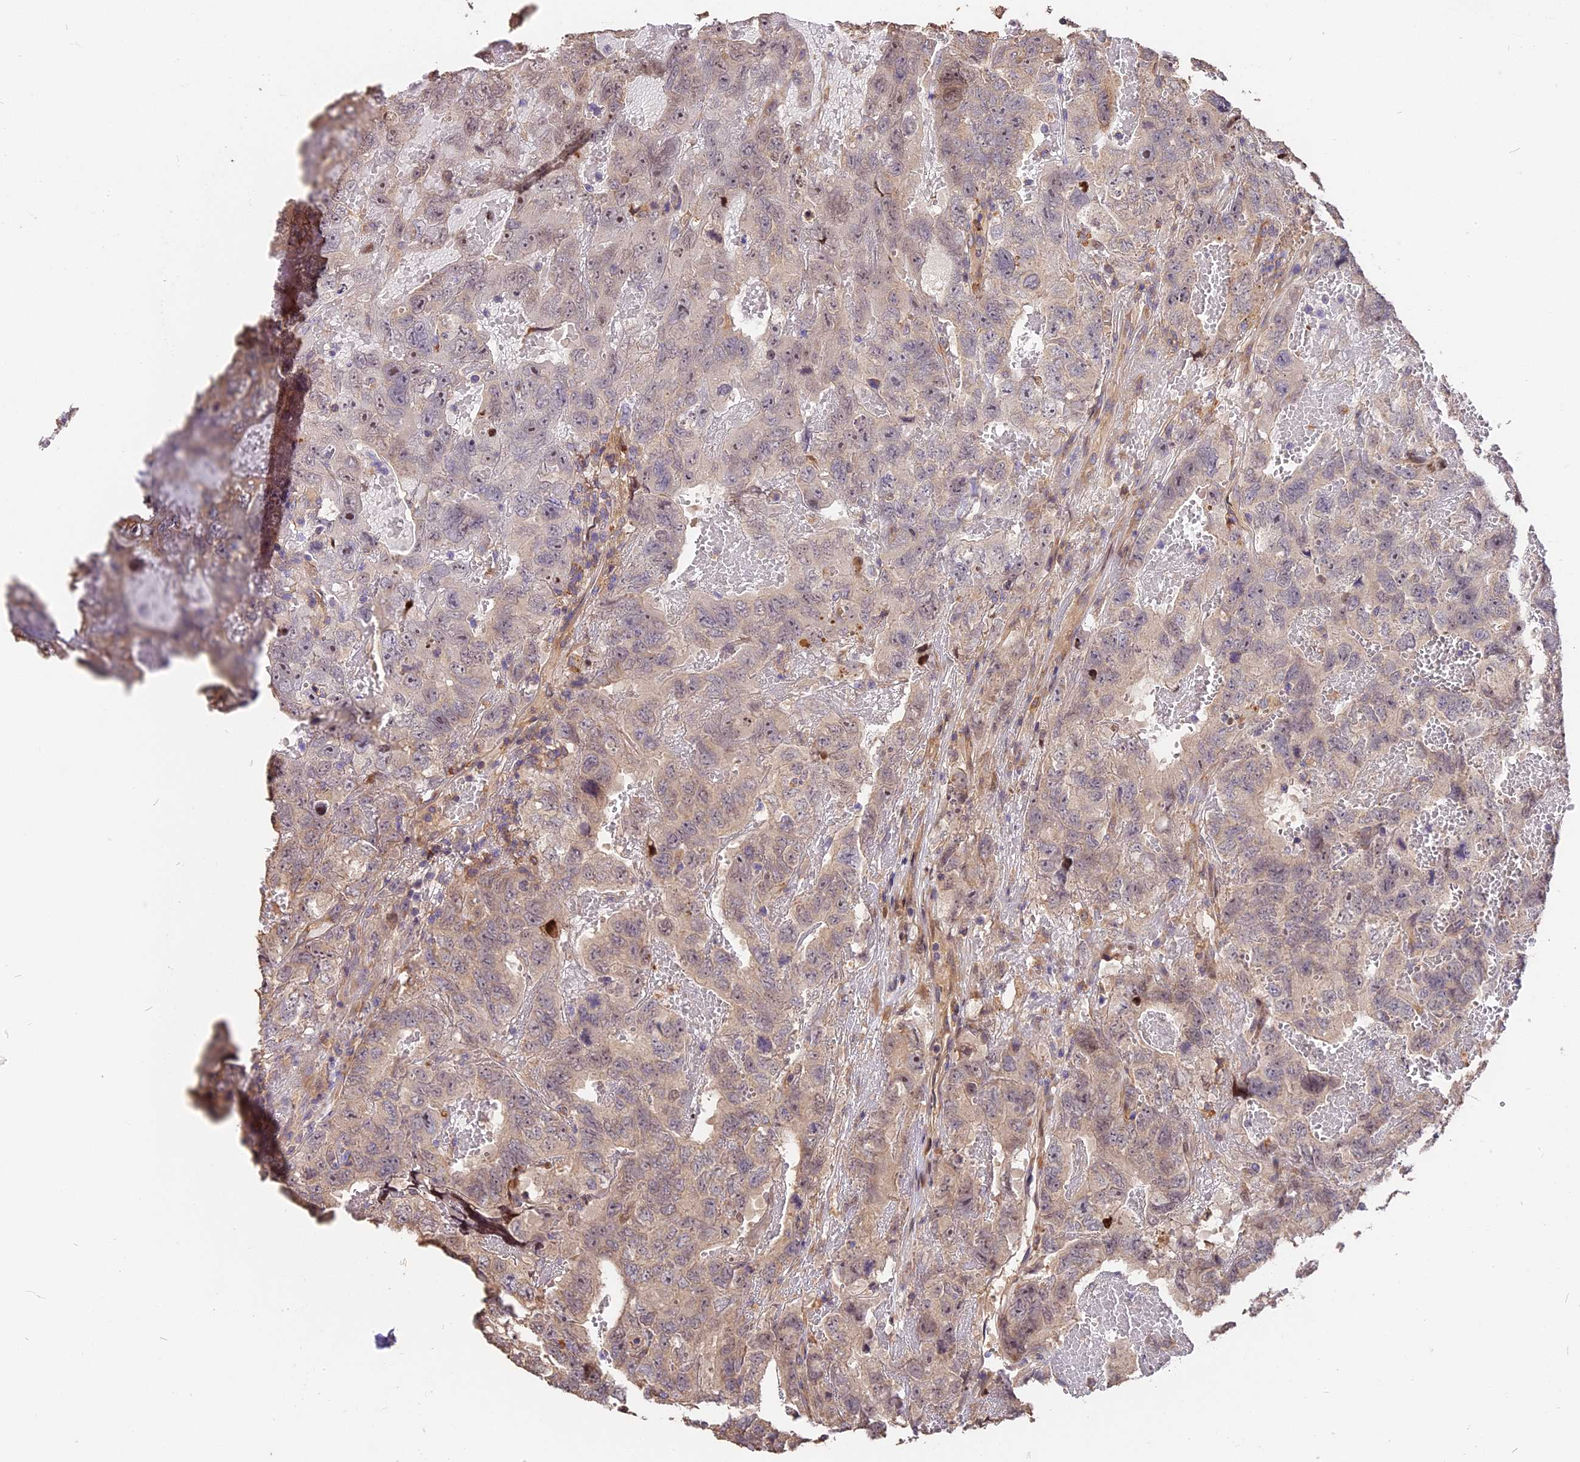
{"staining": {"intensity": "negative", "quantity": "none", "location": "none"}, "tissue": "testis cancer", "cell_type": "Tumor cells", "image_type": "cancer", "snomed": [{"axis": "morphology", "description": "Carcinoma, Embryonal, NOS"}, {"axis": "topography", "description": "Testis"}], "caption": "An immunohistochemistry (IHC) micrograph of embryonal carcinoma (testis) is shown. There is no staining in tumor cells of embryonal carcinoma (testis).", "gene": "ARHGAP17", "patient": {"sex": "male", "age": 45}}